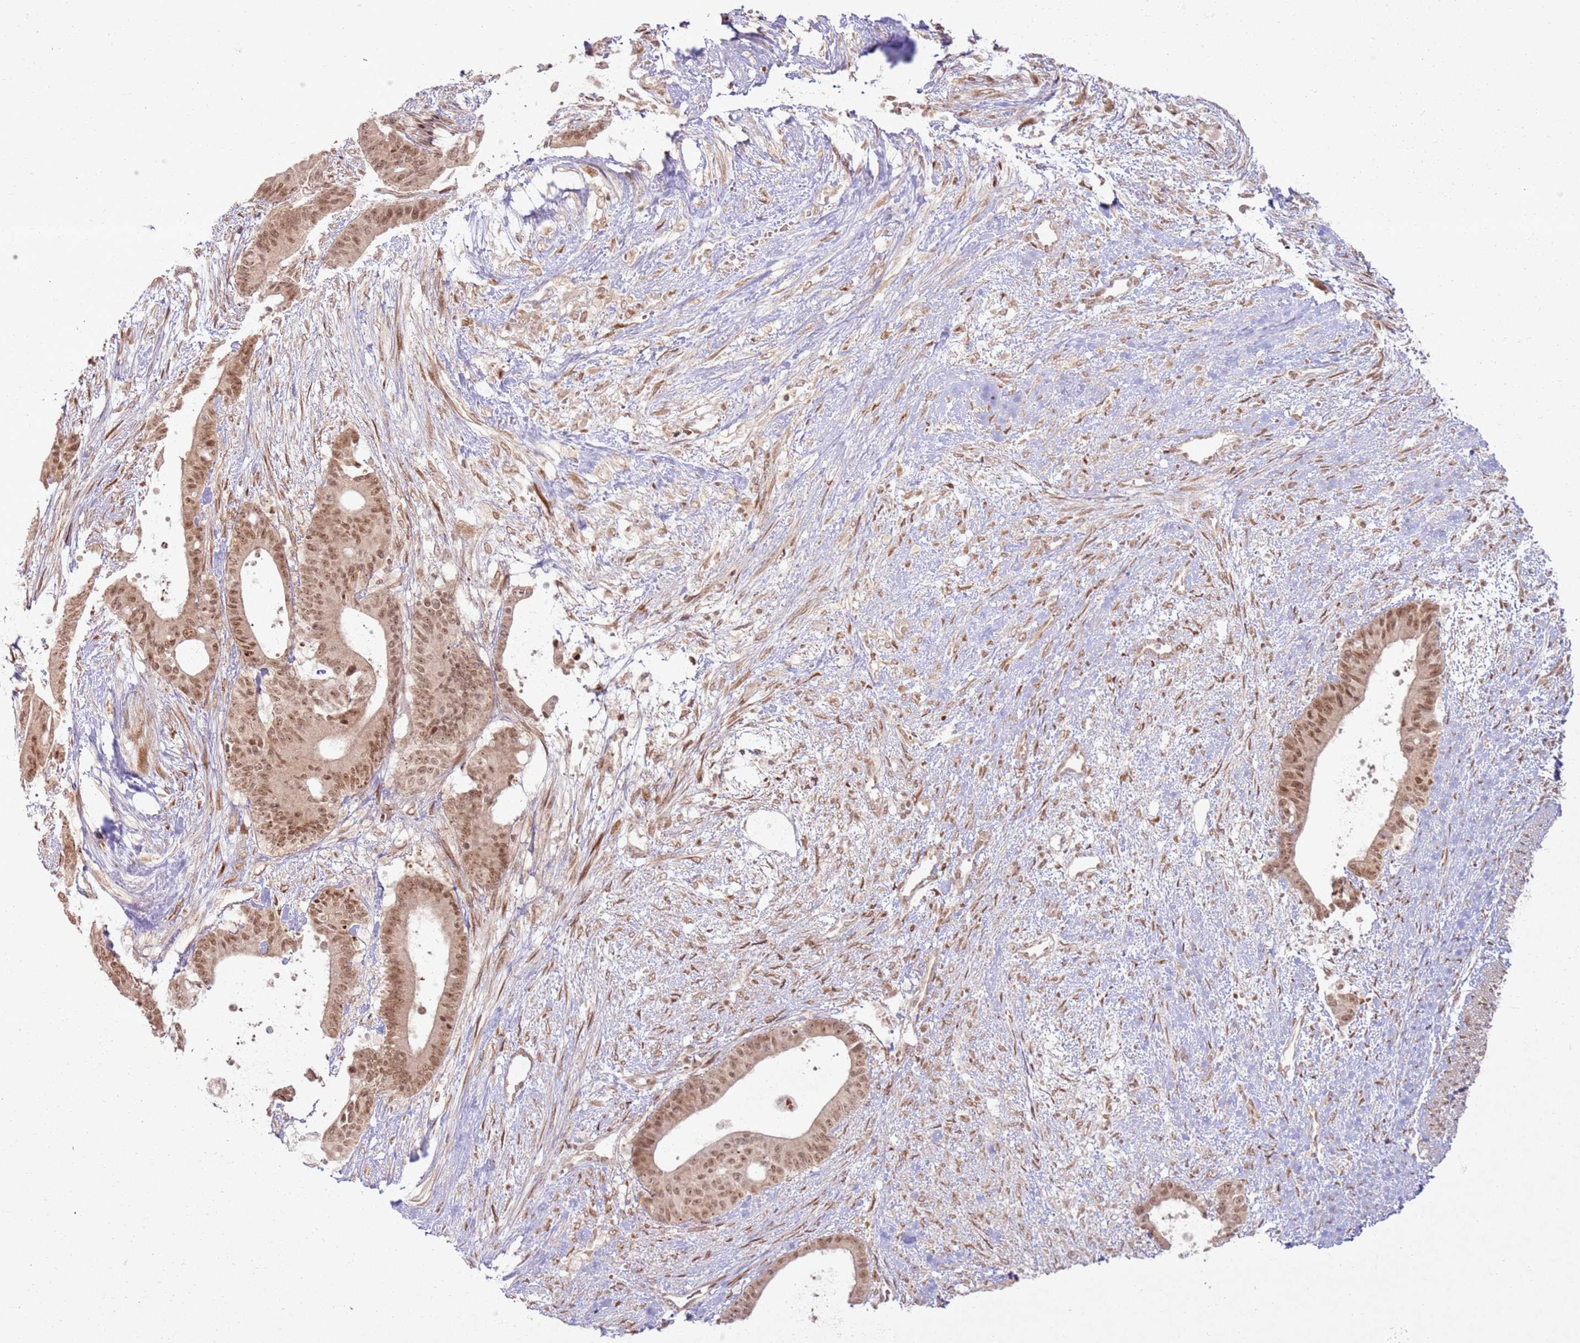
{"staining": {"intensity": "moderate", "quantity": ">75%", "location": "nuclear"}, "tissue": "liver cancer", "cell_type": "Tumor cells", "image_type": "cancer", "snomed": [{"axis": "morphology", "description": "Normal tissue, NOS"}, {"axis": "morphology", "description": "Cholangiocarcinoma"}, {"axis": "topography", "description": "Liver"}, {"axis": "topography", "description": "Peripheral nerve tissue"}], "caption": "The immunohistochemical stain labels moderate nuclear staining in tumor cells of liver cancer (cholangiocarcinoma) tissue.", "gene": "KLHL36", "patient": {"sex": "female", "age": 73}}